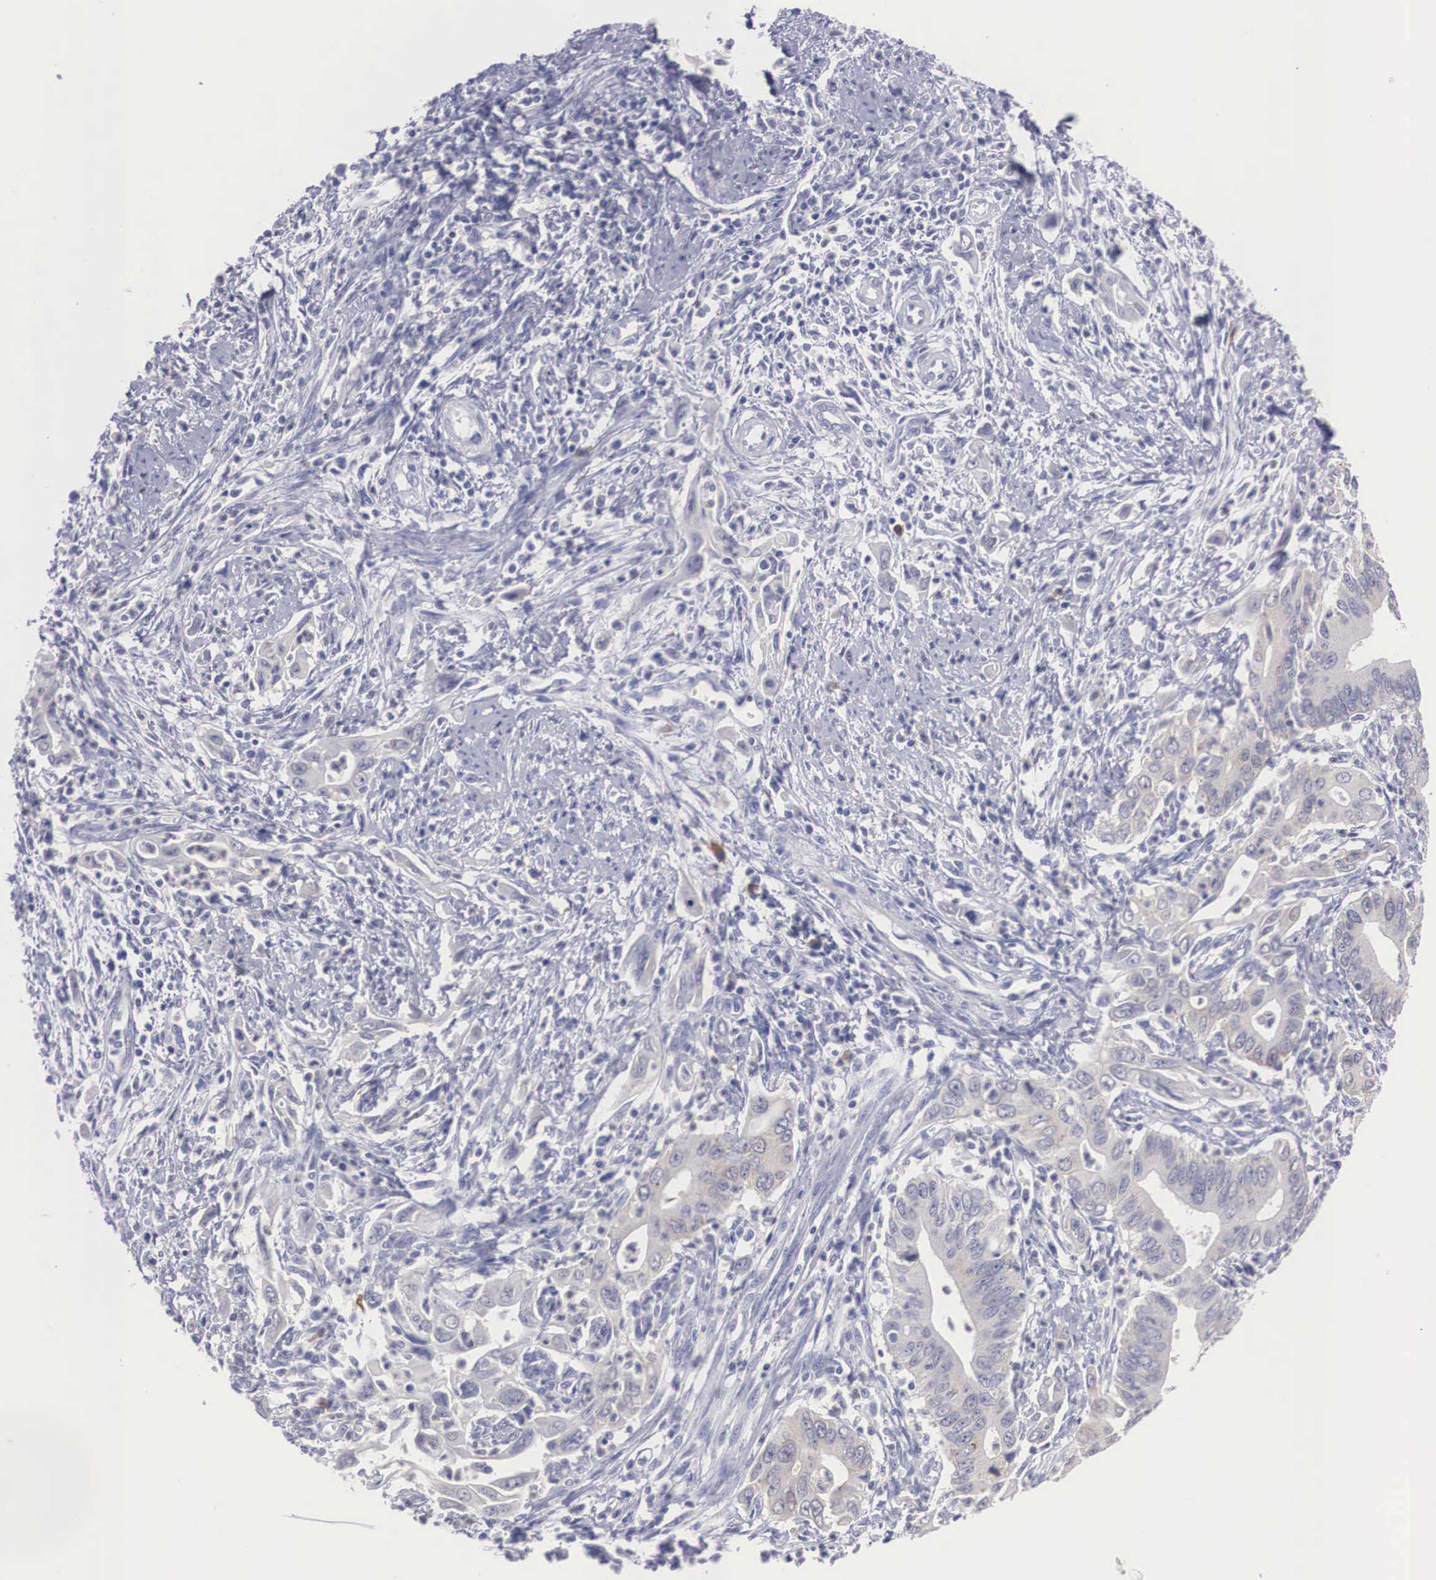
{"staining": {"intensity": "negative", "quantity": "none", "location": "none"}, "tissue": "cervical cancer", "cell_type": "Tumor cells", "image_type": "cancer", "snomed": [{"axis": "morphology", "description": "Normal tissue, NOS"}, {"axis": "morphology", "description": "Adenocarcinoma, NOS"}, {"axis": "topography", "description": "Cervix"}], "caption": "Immunohistochemistry (IHC) micrograph of cervical cancer (adenocarcinoma) stained for a protein (brown), which reveals no staining in tumor cells.", "gene": "REPS2", "patient": {"sex": "female", "age": 34}}